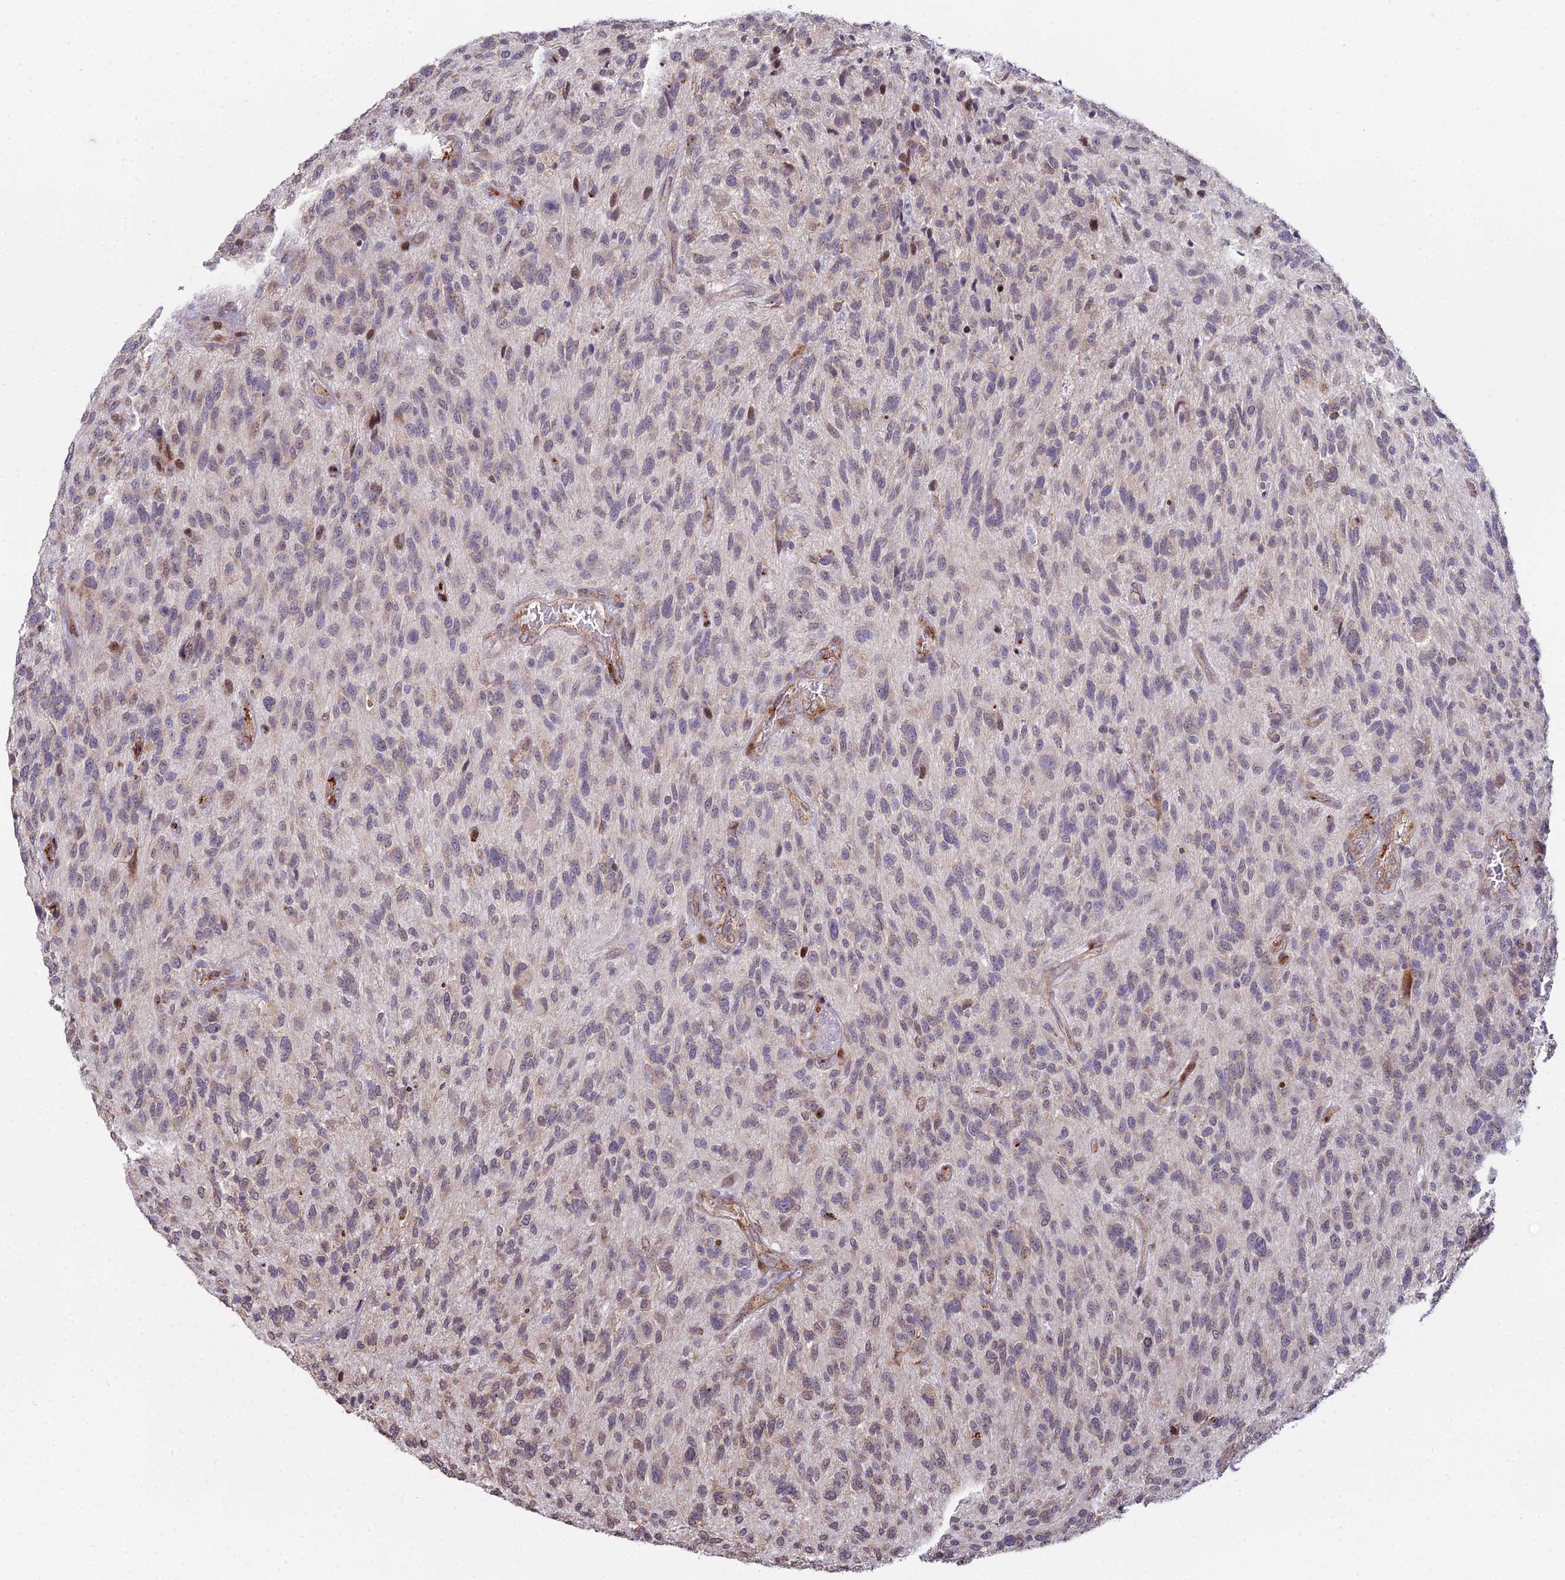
{"staining": {"intensity": "weak", "quantity": "25%-75%", "location": "cytoplasmic/membranous,nuclear"}, "tissue": "glioma", "cell_type": "Tumor cells", "image_type": "cancer", "snomed": [{"axis": "morphology", "description": "Glioma, malignant, High grade"}, {"axis": "topography", "description": "Brain"}], "caption": "Immunohistochemistry (IHC) (DAB (3,3'-diaminobenzidine)) staining of high-grade glioma (malignant) shows weak cytoplasmic/membranous and nuclear protein staining in about 25%-75% of tumor cells.", "gene": "RBMS2", "patient": {"sex": "male", "age": 47}}